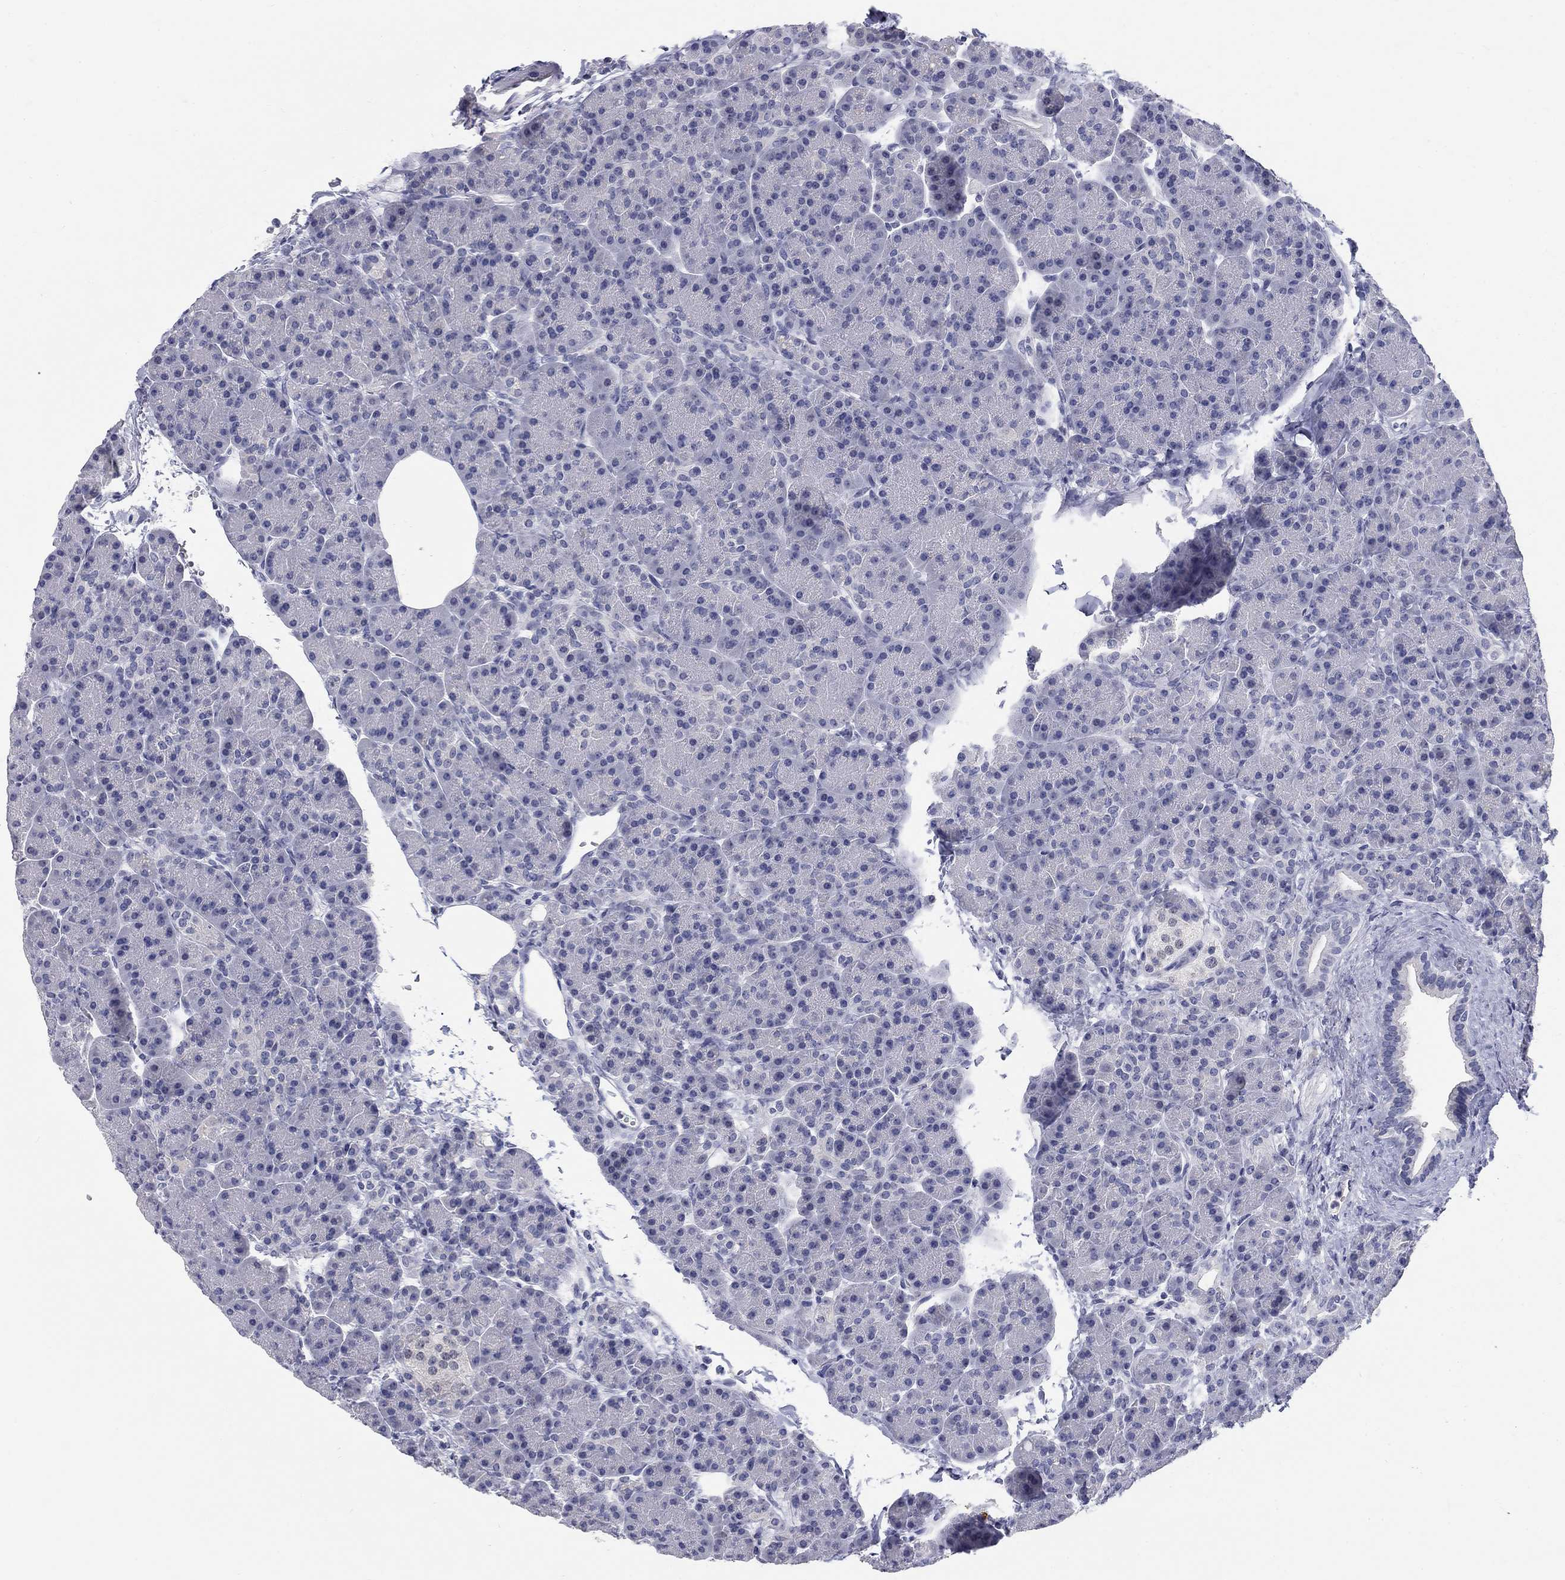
{"staining": {"intensity": "negative", "quantity": "none", "location": "none"}, "tissue": "pancreas", "cell_type": "Exocrine glandular cells", "image_type": "normal", "snomed": [{"axis": "morphology", "description": "Normal tissue, NOS"}, {"axis": "topography", "description": "Pancreas"}], "caption": "IHC photomicrograph of unremarkable pancreas: pancreas stained with DAB (3,3'-diaminobenzidine) reveals no significant protein expression in exocrine glandular cells.", "gene": "ELAVL4", "patient": {"sex": "female", "age": 63}}